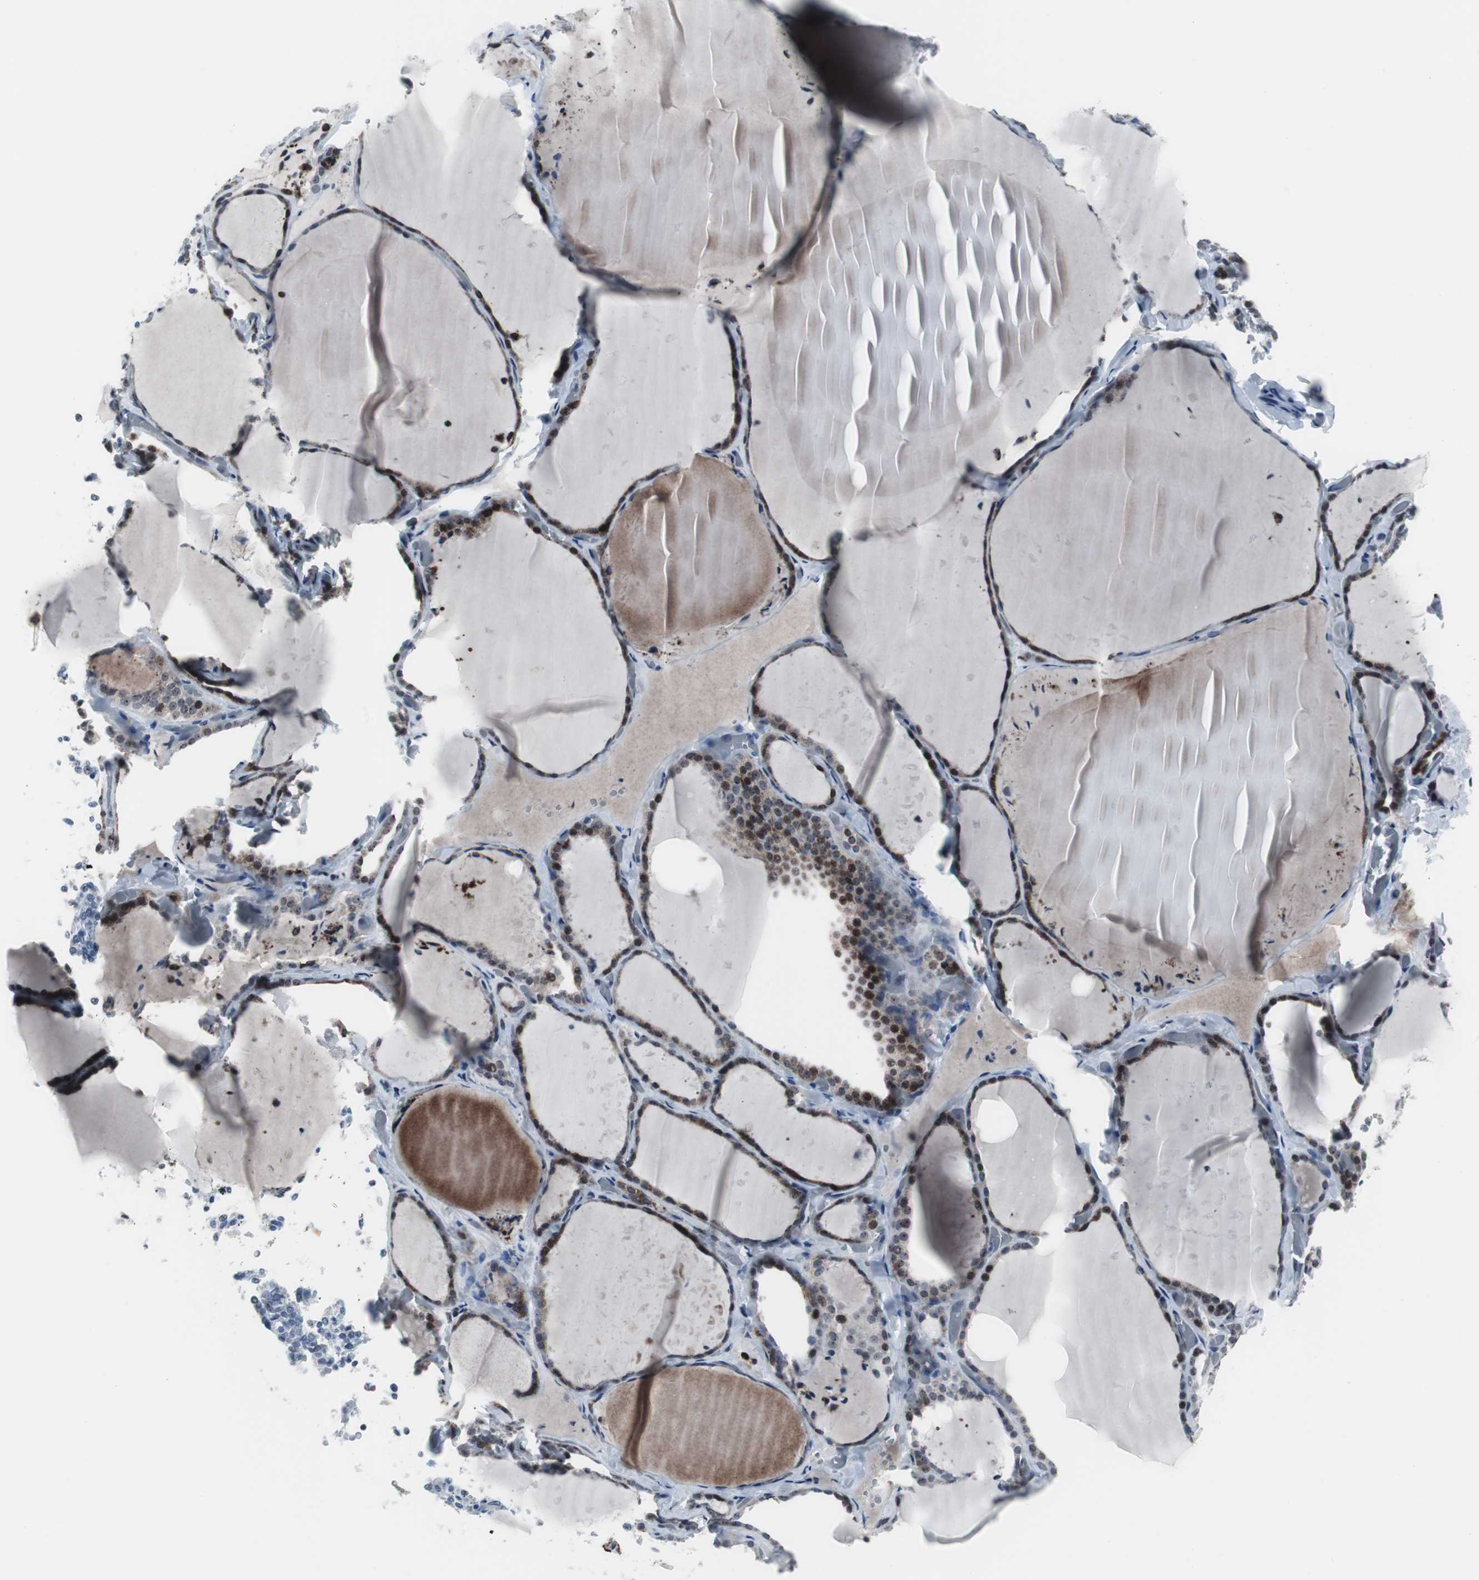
{"staining": {"intensity": "moderate", "quantity": ">75%", "location": "nuclear"}, "tissue": "thyroid gland", "cell_type": "Glandular cells", "image_type": "normal", "snomed": [{"axis": "morphology", "description": "Normal tissue, NOS"}, {"axis": "topography", "description": "Thyroid gland"}], "caption": "An image of thyroid gland stained for a protein shows moderate nuclear brown staining in glandular cells.", "gene": "DOK1", "patient": {"sex": "female", "age": 22}}